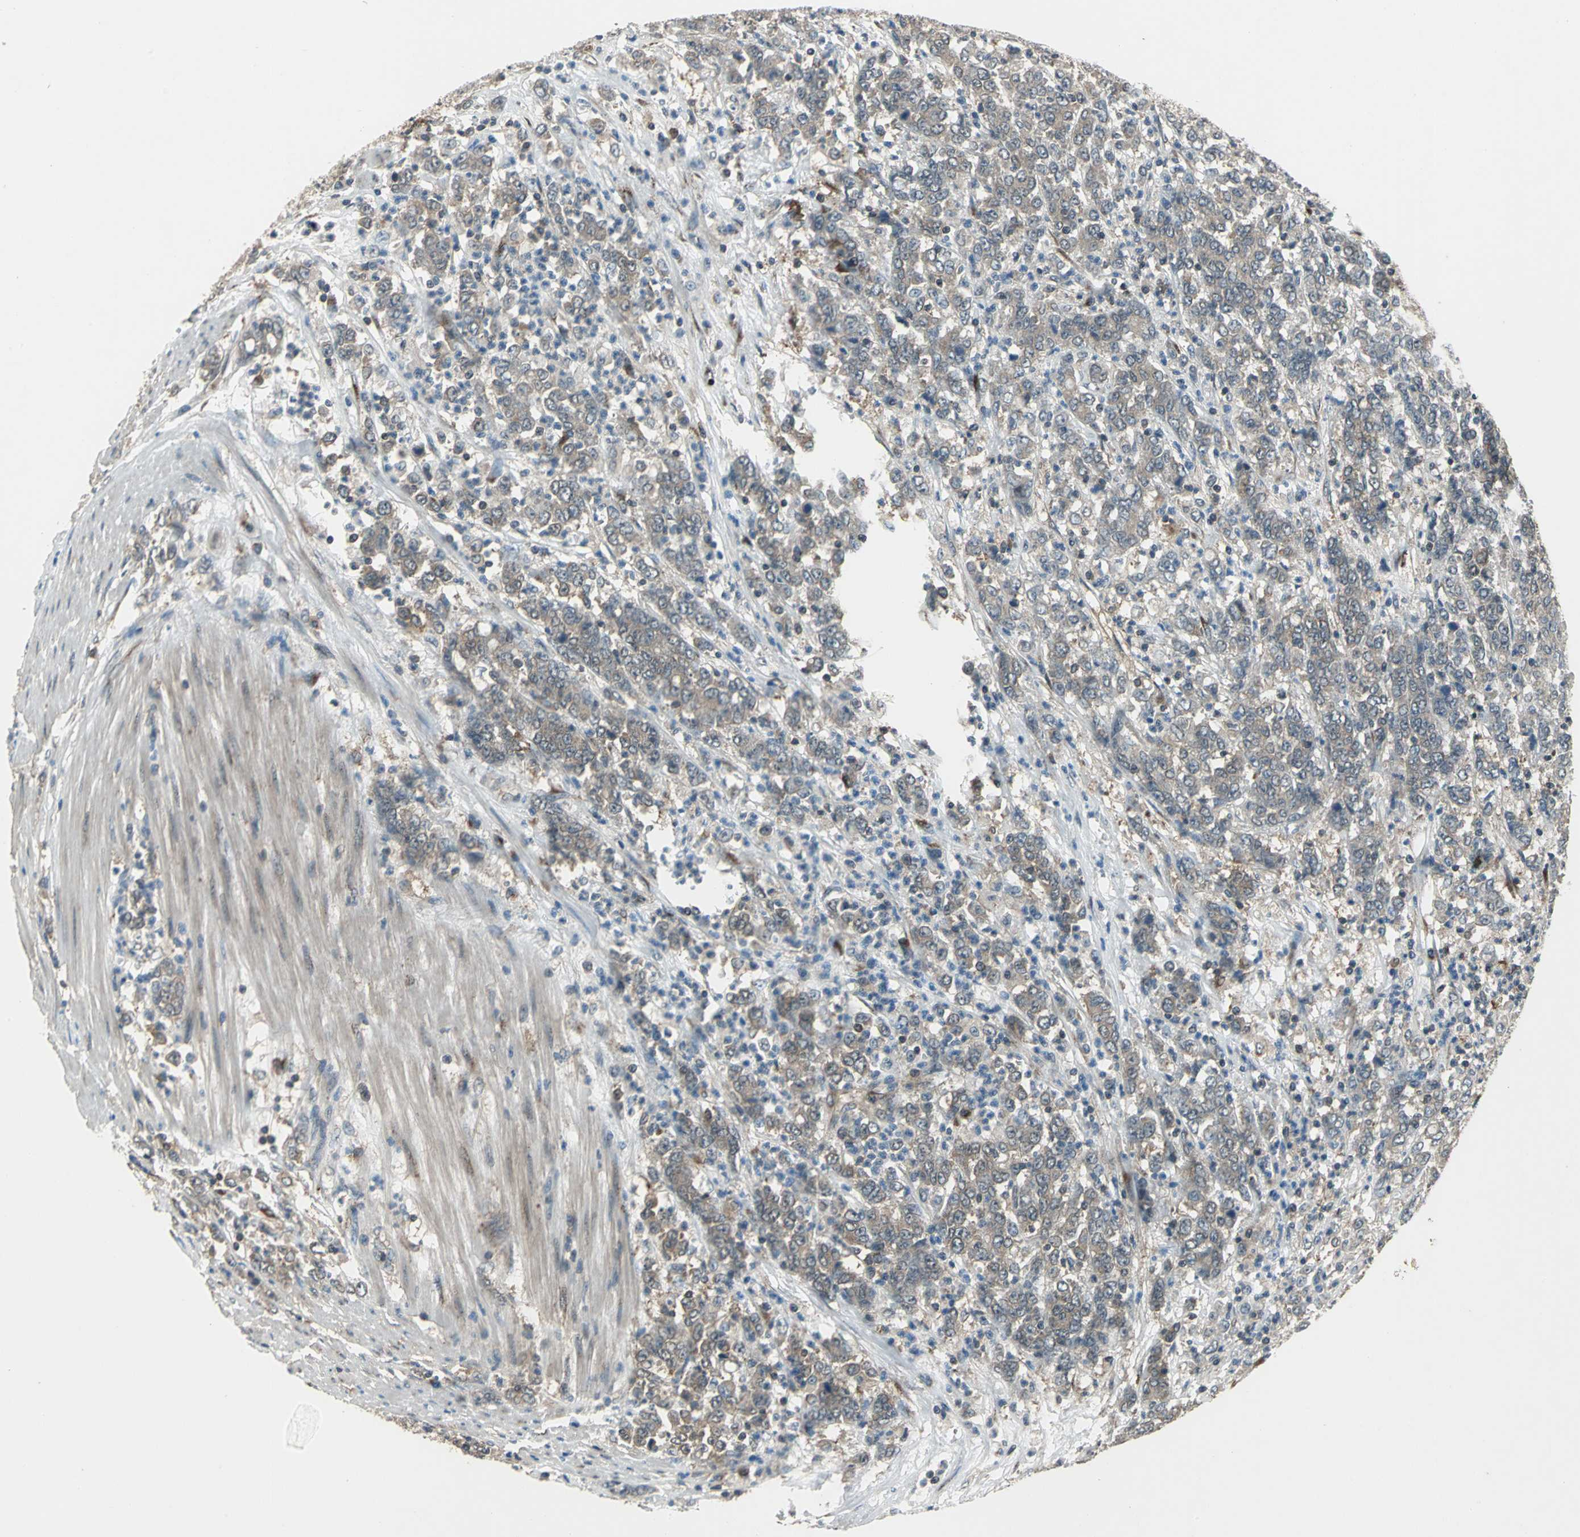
{"staining": {"intensity": "weak", "quantity": ">75%", "location": "cytoplasmic/membranous"}, "tissue": "stomach cancer", "cell_type": "Tumor cells", "image_type": "cancer", "snomed": [{"axis": "morphology", "description": "Adenocarcinoma, NOS"}, {"axis": "topography", "description": "Stomach, lower"}], "caption": "Human adenocarcinoma (stomach) stained with a protein marker exhibits weak staining in tumor cells.", "gene": "NFKBIE", "patient": {"sex": "female", "age": 71}}